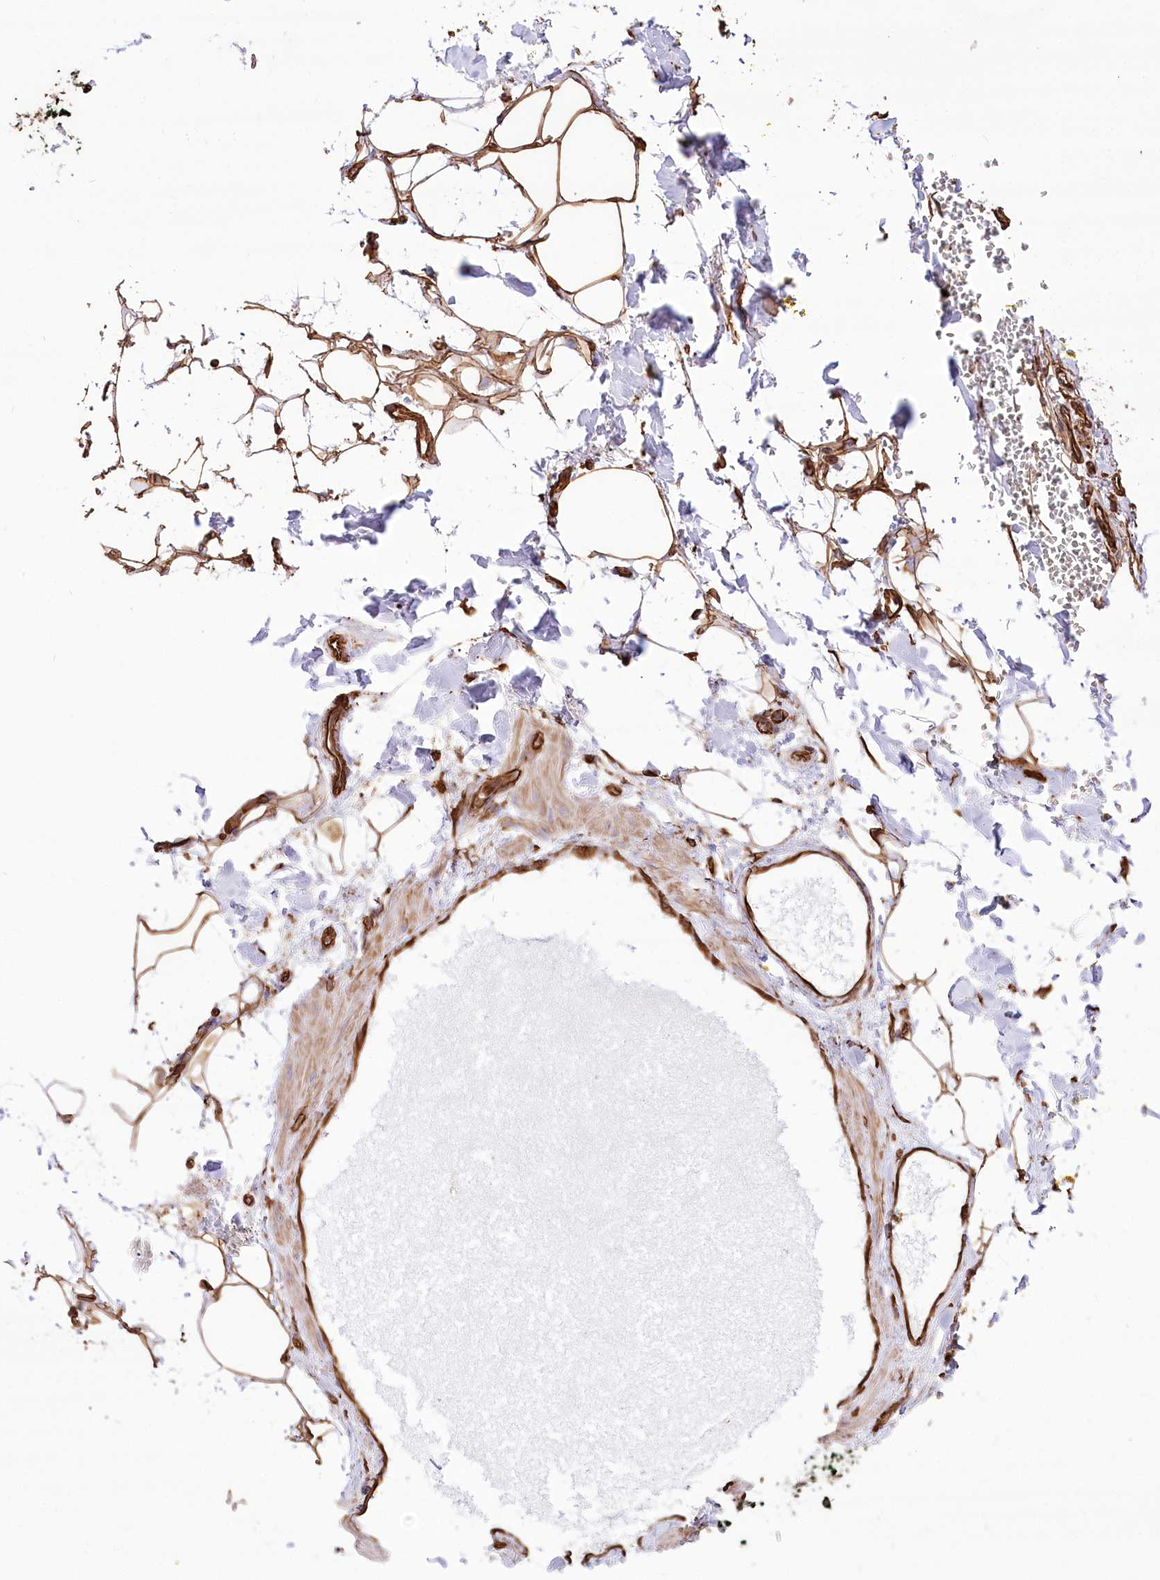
{"staining": {"intensity": "moderate", "quantity": ">75%", "location": "cytoplasmic/membranous"}, "tissue": "adipose tissue", "cell_type": "Adipocytes", "image_type": "normal", "snomed": [{"axis": "morphology", "description": "Normal tissue, NOS"}, {"axis": "morphology", "description": "Adenocarcinoma, NOS"}, {"axis": "topography", "description": "Pancreas"}, {"axis": "topography", "description": "Peripheral nerve tissue"}], "caption": "Adipocytes reveal medium levels of moderate cytoplasmic/membranous expression in about >75% of cells in normal adipose tissue.", "gene": "TTC1", "patient": {"sex": "male", "age": 59}}